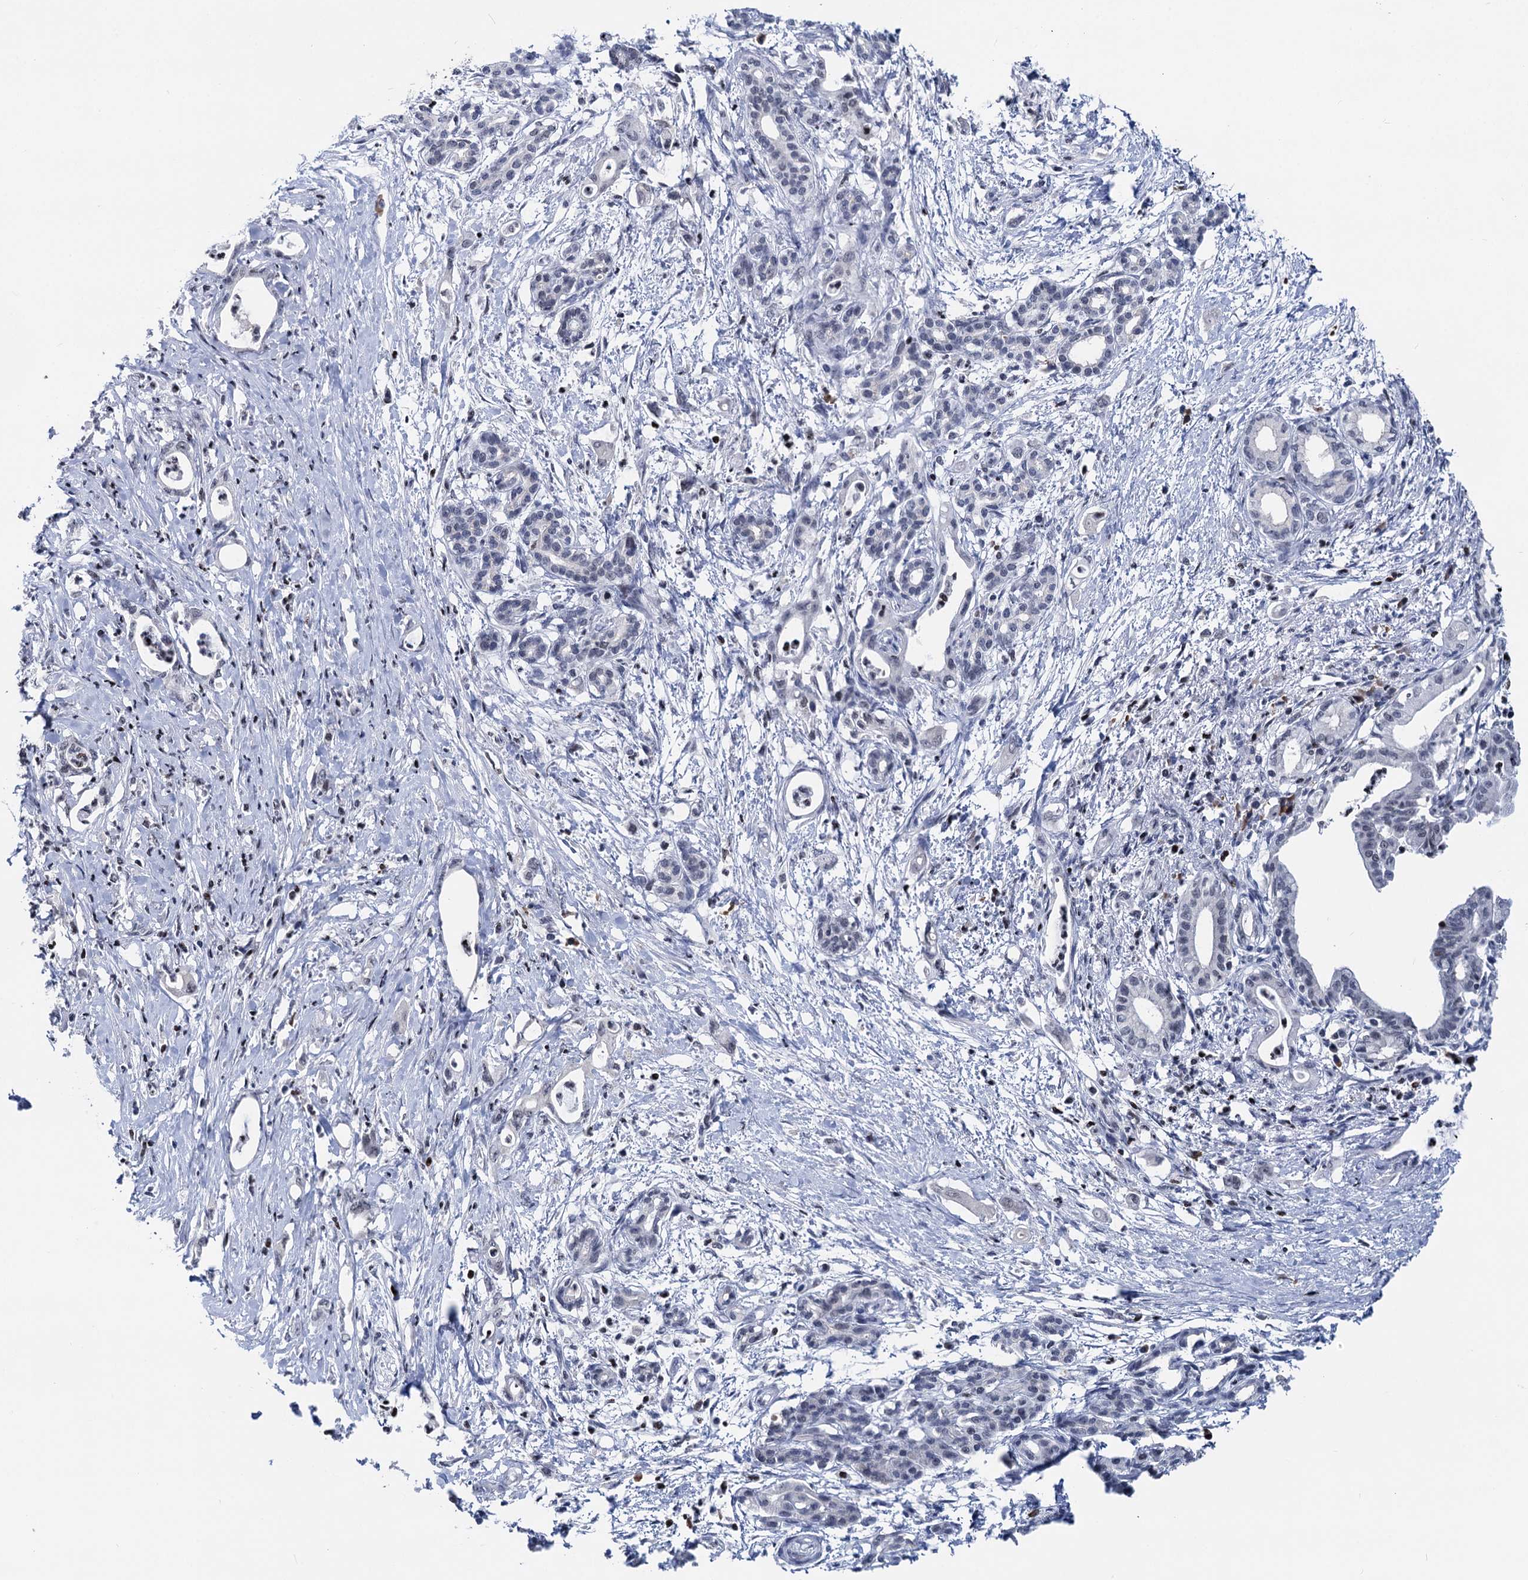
{"staining": {"intensity": "negative", "quantity": "none", "location": "none"}, "tissue": "pancreatic cancer", "cell_type": "Tumor cells", "image_type": "cancer", "snomed": [{"axis": "morphology", "description": "Adenocarcinoma, NOS"}, {"axis": "topography", "description": "Pancreas"}], "caption": "Tumor cells show no significant staining in pancreatic cancer.", "gene": "ZCCHC10", "patient": {"sex": "female", "age": 55}}